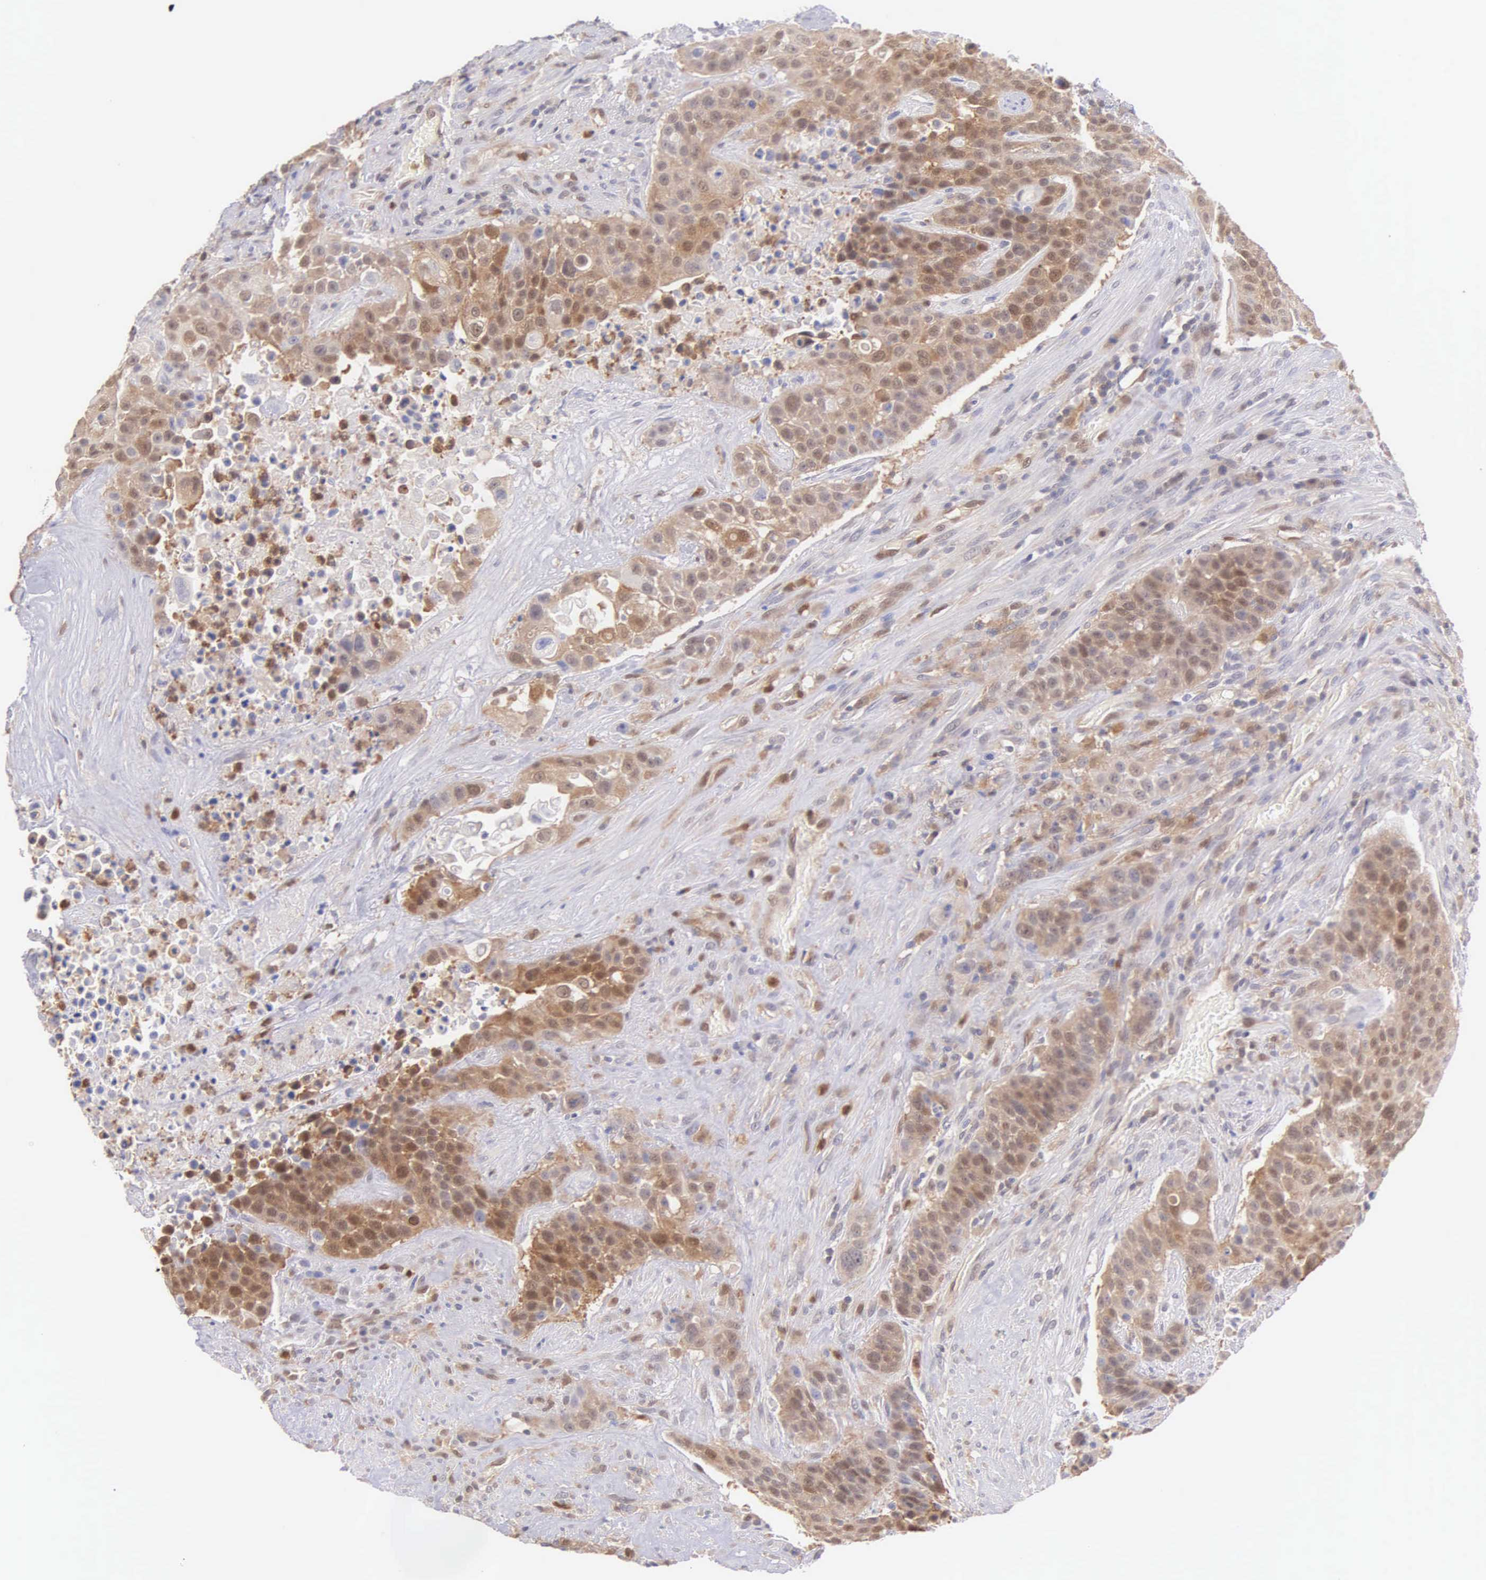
{"staining": {"intensity": "moderate", "quantity": ">75%", "location": "cytoplasmic/membranous"}, "tissue": "urothelial cancer", "cell_type": "Tumor cells", "image_type": "cancer", "snomed": [{"axis": "morphology", "description": "Urothelial carcinoma, High grade"}, {"axis": "topography", "description": "Urinary bladder"}], "caption": "This is a histology image of IHC staining of urothelial cancer, which shows moderate staining in the cytoplasmic/membranous of tumor cells.", "gene": "BID", "patient": {"sex": "male", "age": 74}}